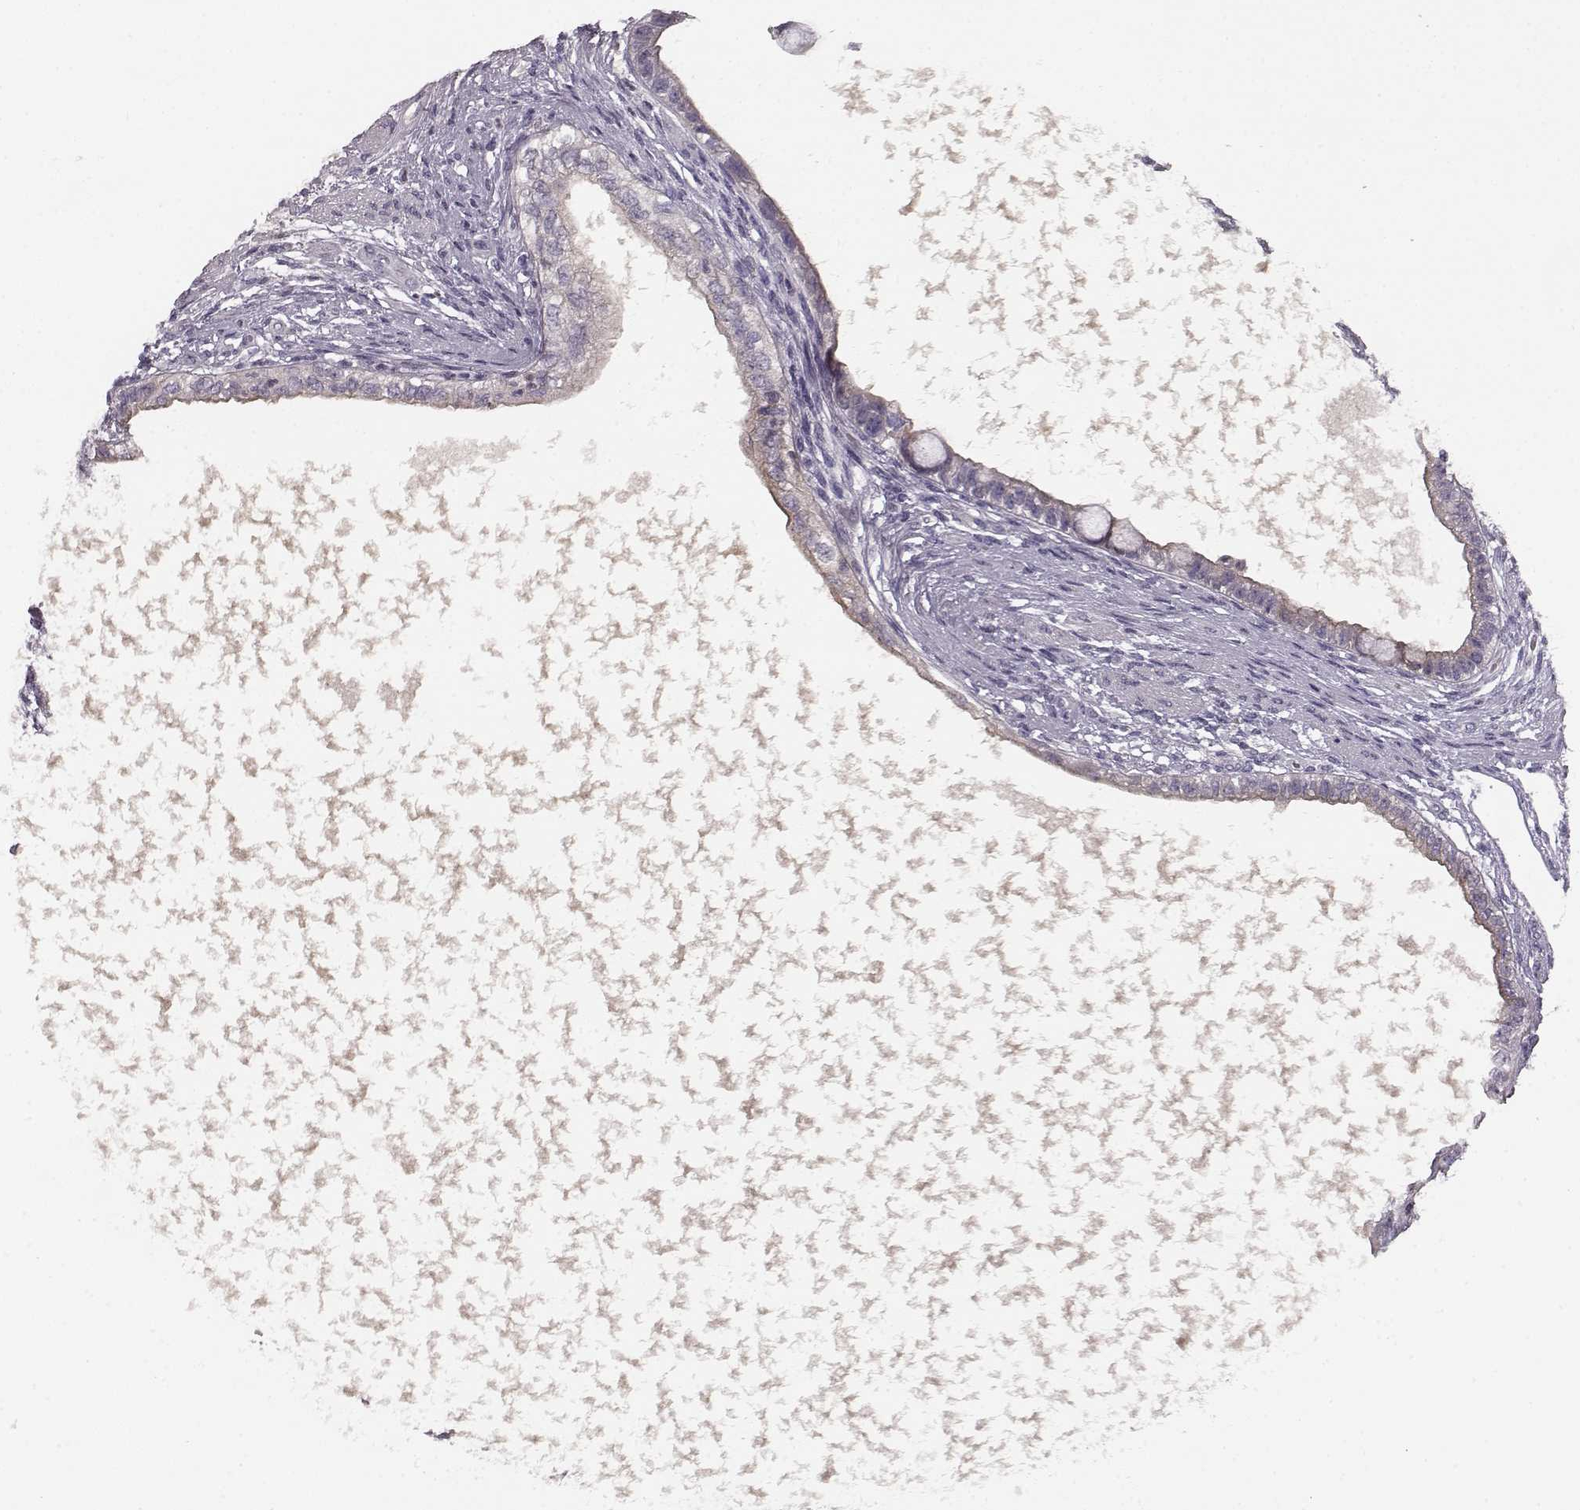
{"staining": {"intensity": "negative", "quantity": "none", "location": "none"}, "tissue": "testis cancer", "cell_type": "Tumor cells", "image_type": "cancer", "snomed": [{"axis": "morphology", "description": "Carcinoma, Embryonal, NOS"}, {"axis": "topography", "description": "Testis"}], "caption": "An image of human testis embryonal carcinoma is negative for staining in tumor cells. (Stains: DAB (3,3'-diaminobenzidine) immunohistochemistry (IHC) with hematoxylin counter stain, Microscopy: brightfield microscopy at high magnification).", "gene": "KIAA0319", "patient": {"sex": "male", "age": 26}}